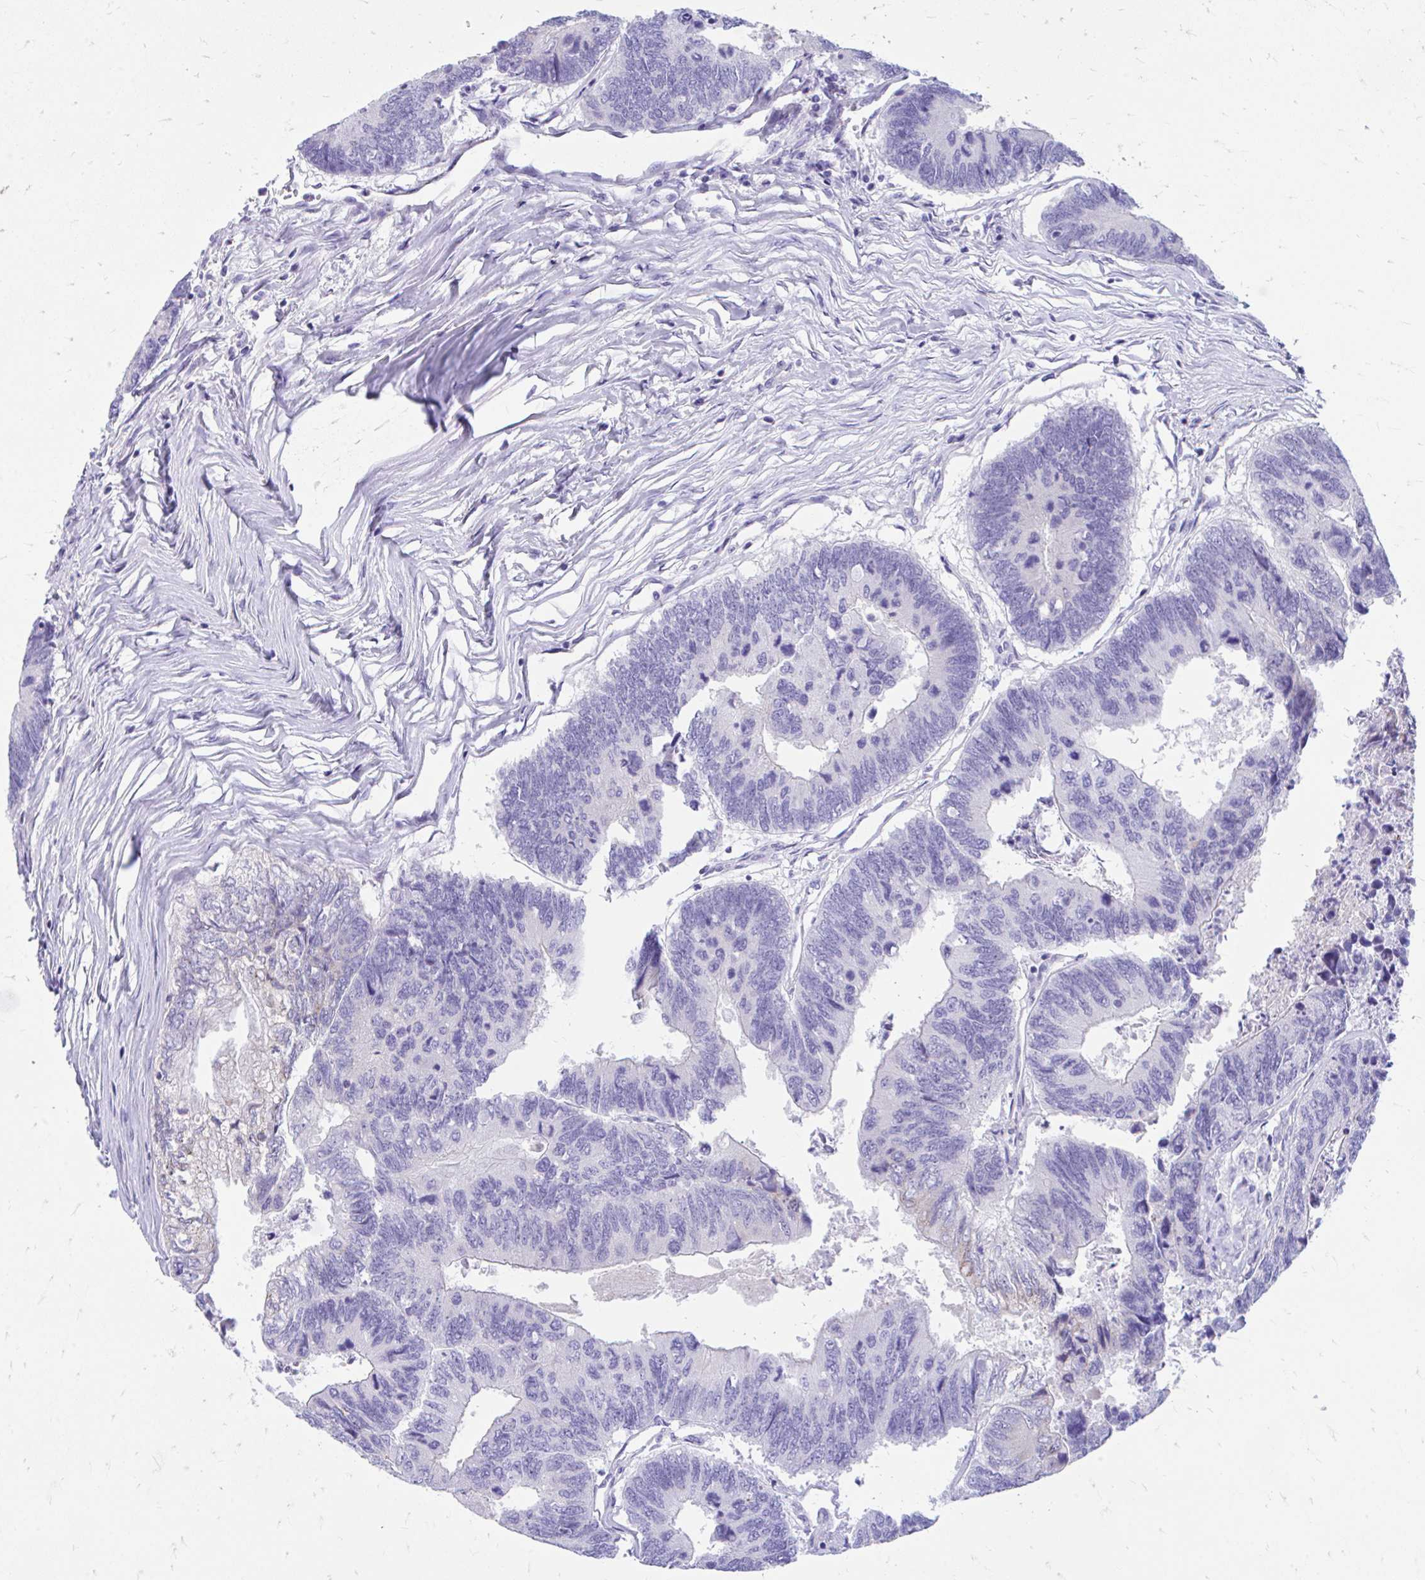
{"staining": {"intensity": "negative", "quantity": "none", "location": "none"}, "tissue": "colorectal cancer", "cell_type": "Tumor cells", "image_type": "cancer", "snomed": [{"axis": "morphology", "description": "Adenocarcinoma, NOS"}, {"axis": "topography", "description": "Colon"}], "caption": "DAB immunohistochemical staining of human colorectal adenocarcinoma demonstrates no significant expression in tumor cells. The staining was performed using DAB to visualize the protein expression in brown, while the nuclei were stained in blue with hematoxylin (Magnification: 20x).", "gene": "KRIT1", "patient": {"sex": "female", "age": 67}}